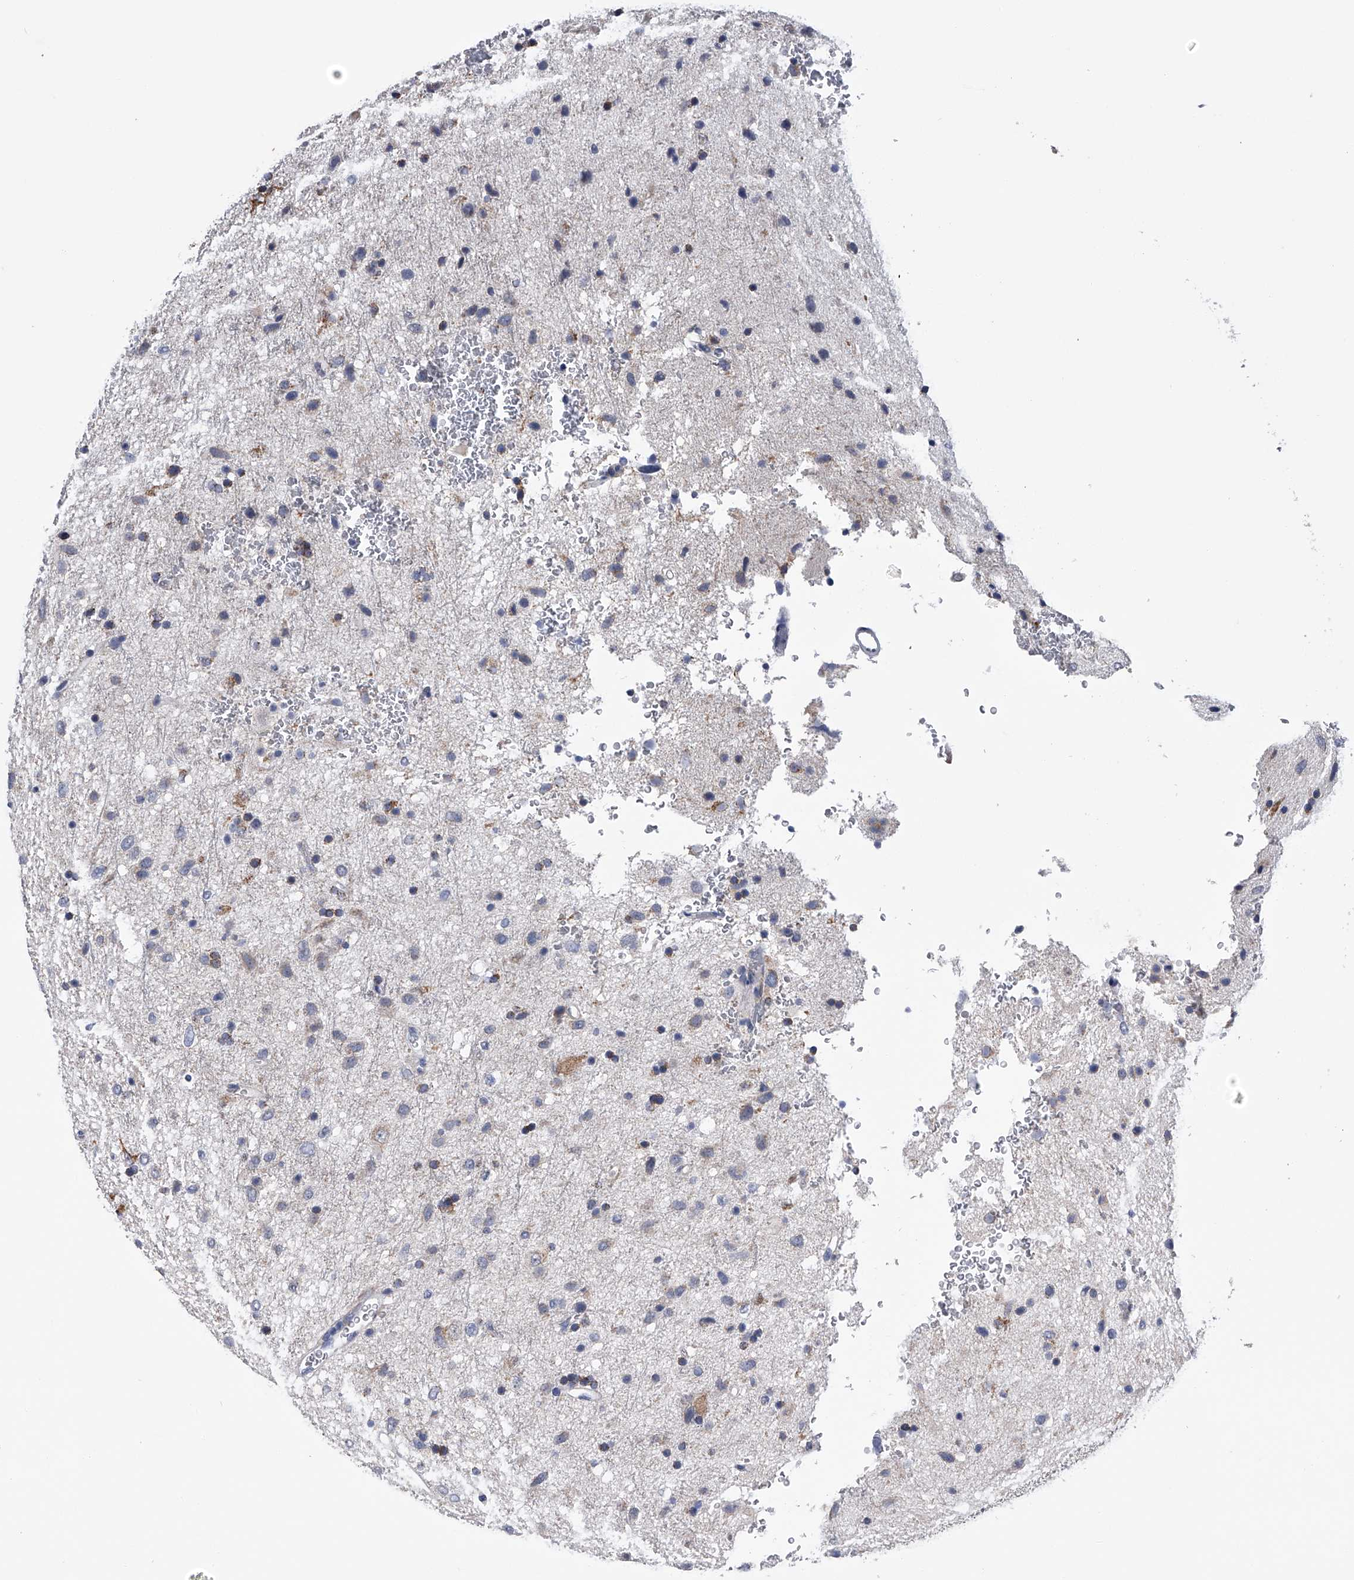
{"staining": {"intensity": "weak", "quantity": "25%-75%", "location": "cytoplasmic/membranous"}, "tissue": "glioma", "cell_type": "Tumor cells", "image_type": "cancer", "snomed": [{"axis": "morphology", "description": "Glioma, malignant, Low grade"}, {"axis": "topography", "description": "Brain"}], "caption": "Glioma stained with a protein marker exhibits weak staining in tumor cells.", "gene": "OAT", "patient": {"sex": "male", "age": 77}}